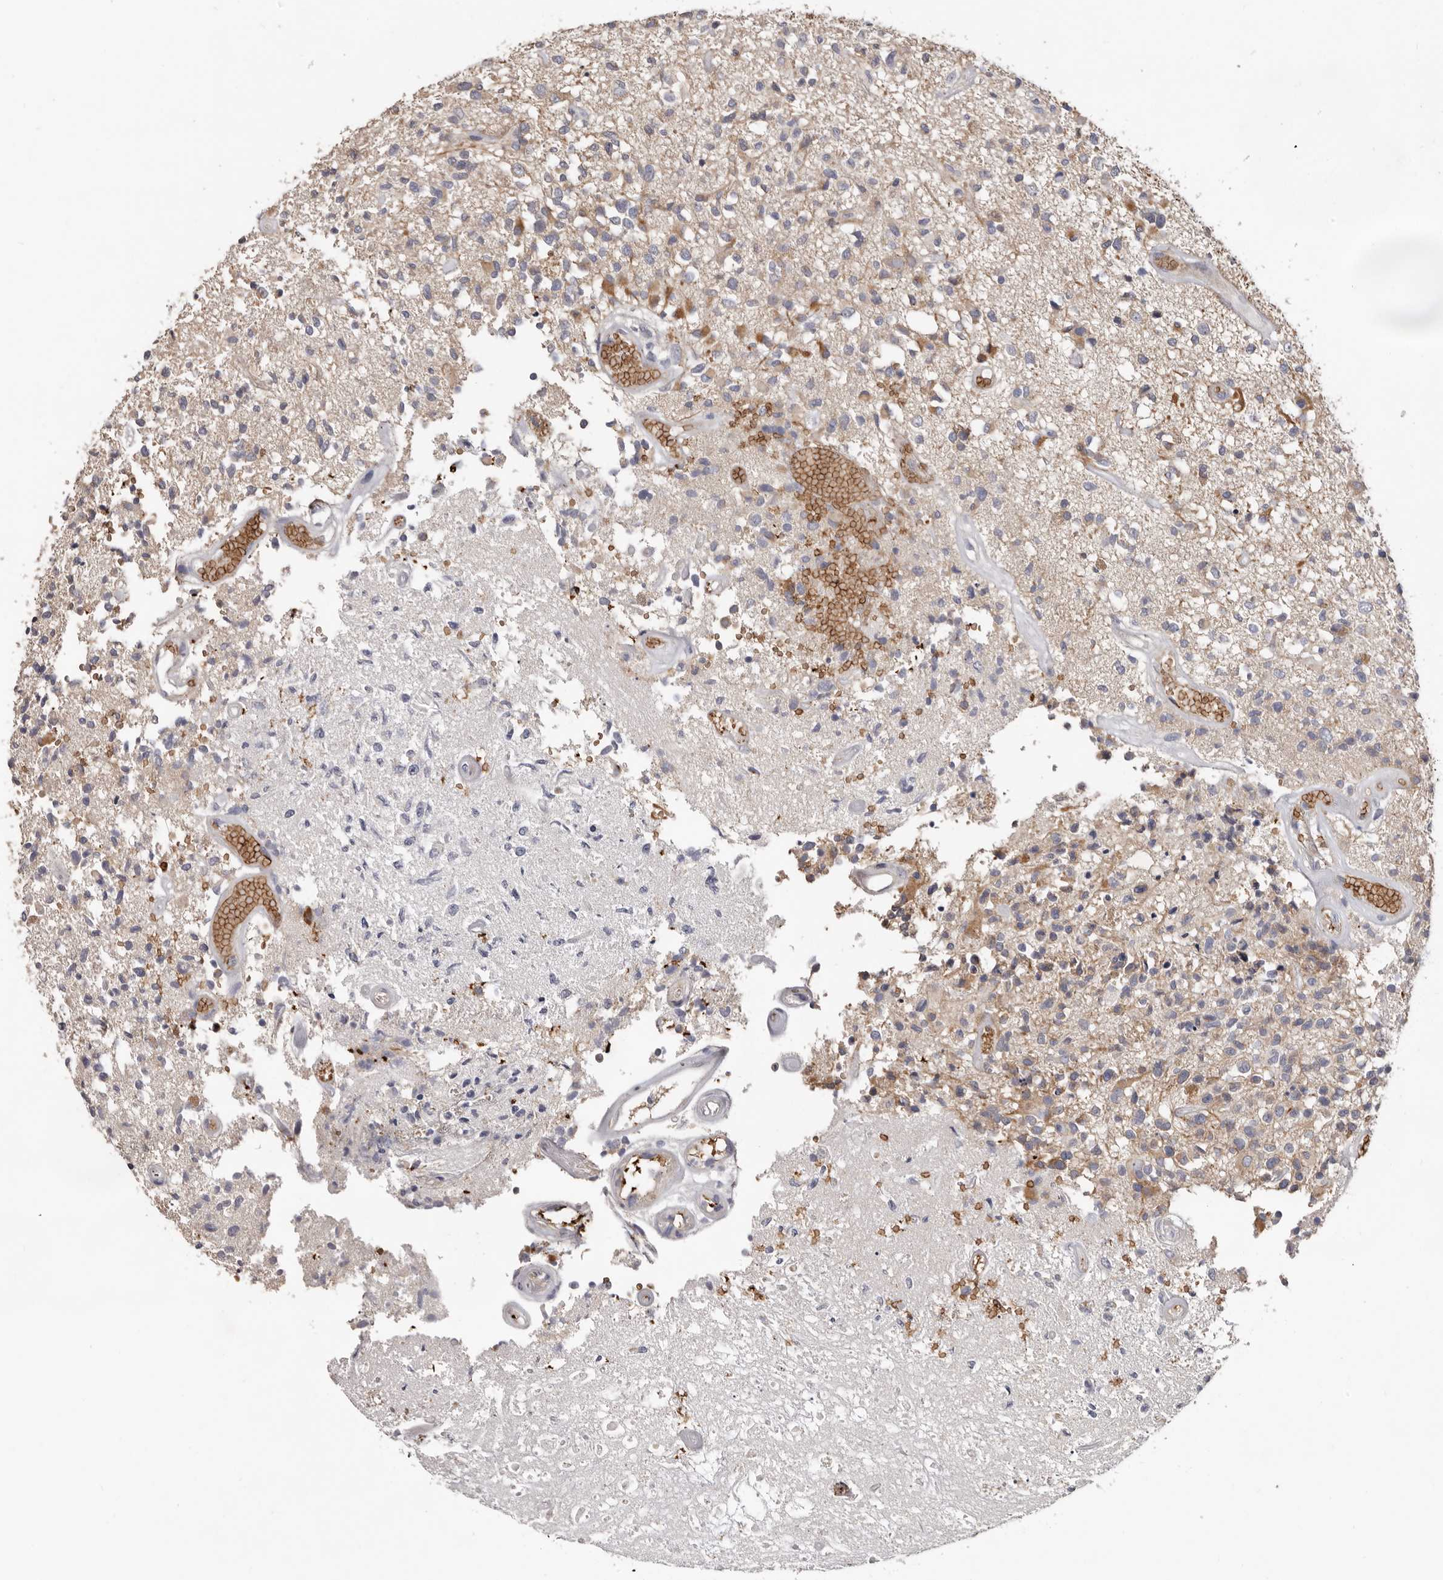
{"staining": {"intensity": "negative", "quantity": "none", "location": "none"}, "tissue": "glioma", "cell_type": "Tumor cells", "image_type": "cancer", "snomed": [{"axis": "morphology", "description": "Glioma, malignant, High grade"}, {"axis": "morphology", "description": "Glioblastoma, NOS"}, {"axis": "topography", "description": "Brain"}], "caption": "Immunohistochemical staining of human glioma shows no significant staining in tumor cells.", "gene": "SPTA1", "patient": {"sex": "male", "age": 60}}